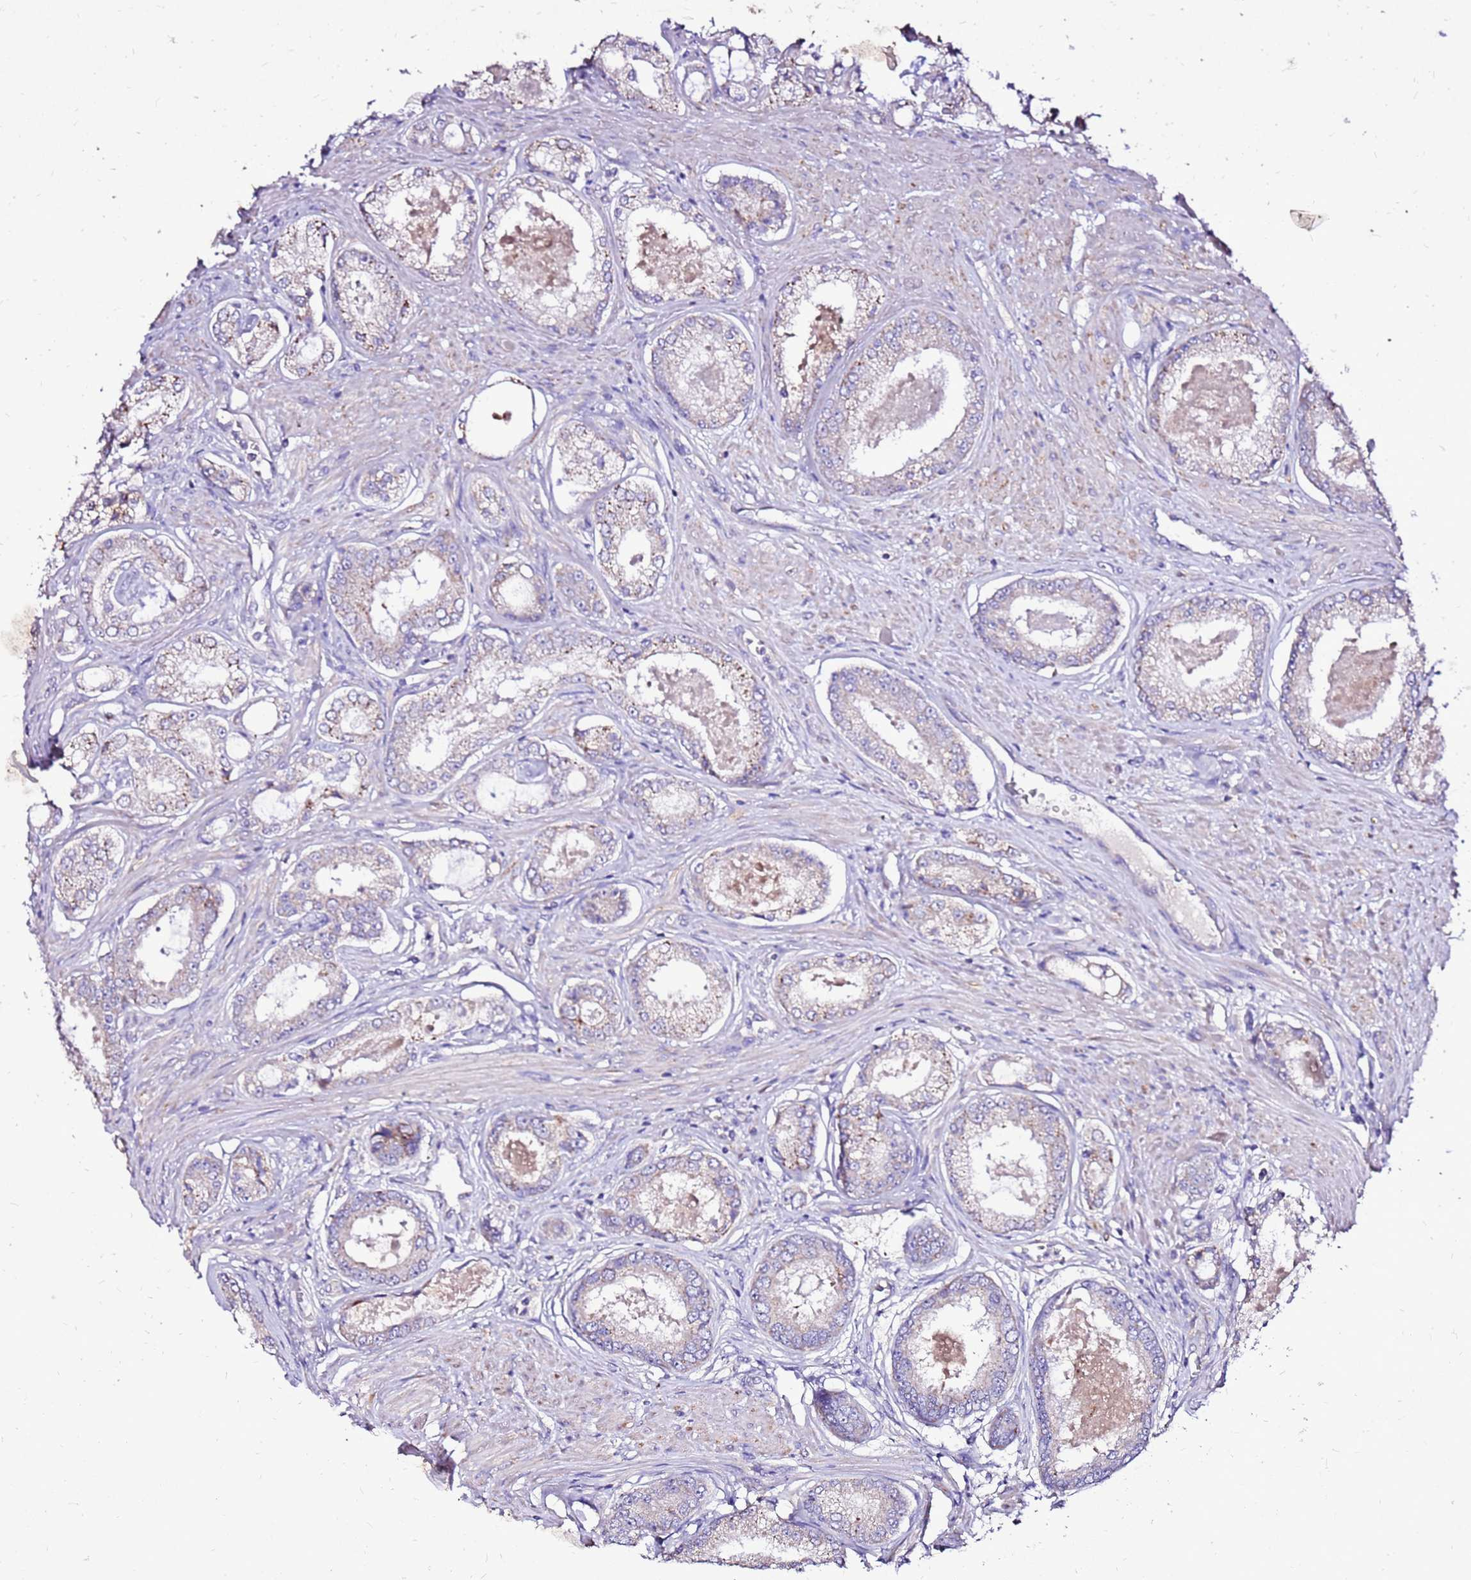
{"staining": {"intensity": "weak", "quantity": "<25%", "location": "cytoplasmic/membranous"}, "tissue": "prostate cancer", "cell_type": "Tumor cells", "image_type": "cancer", "snomed": [{"axis": "morphology", "description": "Adenocarcinoma, Low grade"}, {"axis": "topography", "description": "Prostate"}], "caption": "There is no significant expression in tumor cells of prostate cancer.", "gene": "TMEM106C", "patient": {"sex": "male", "age": 68}}